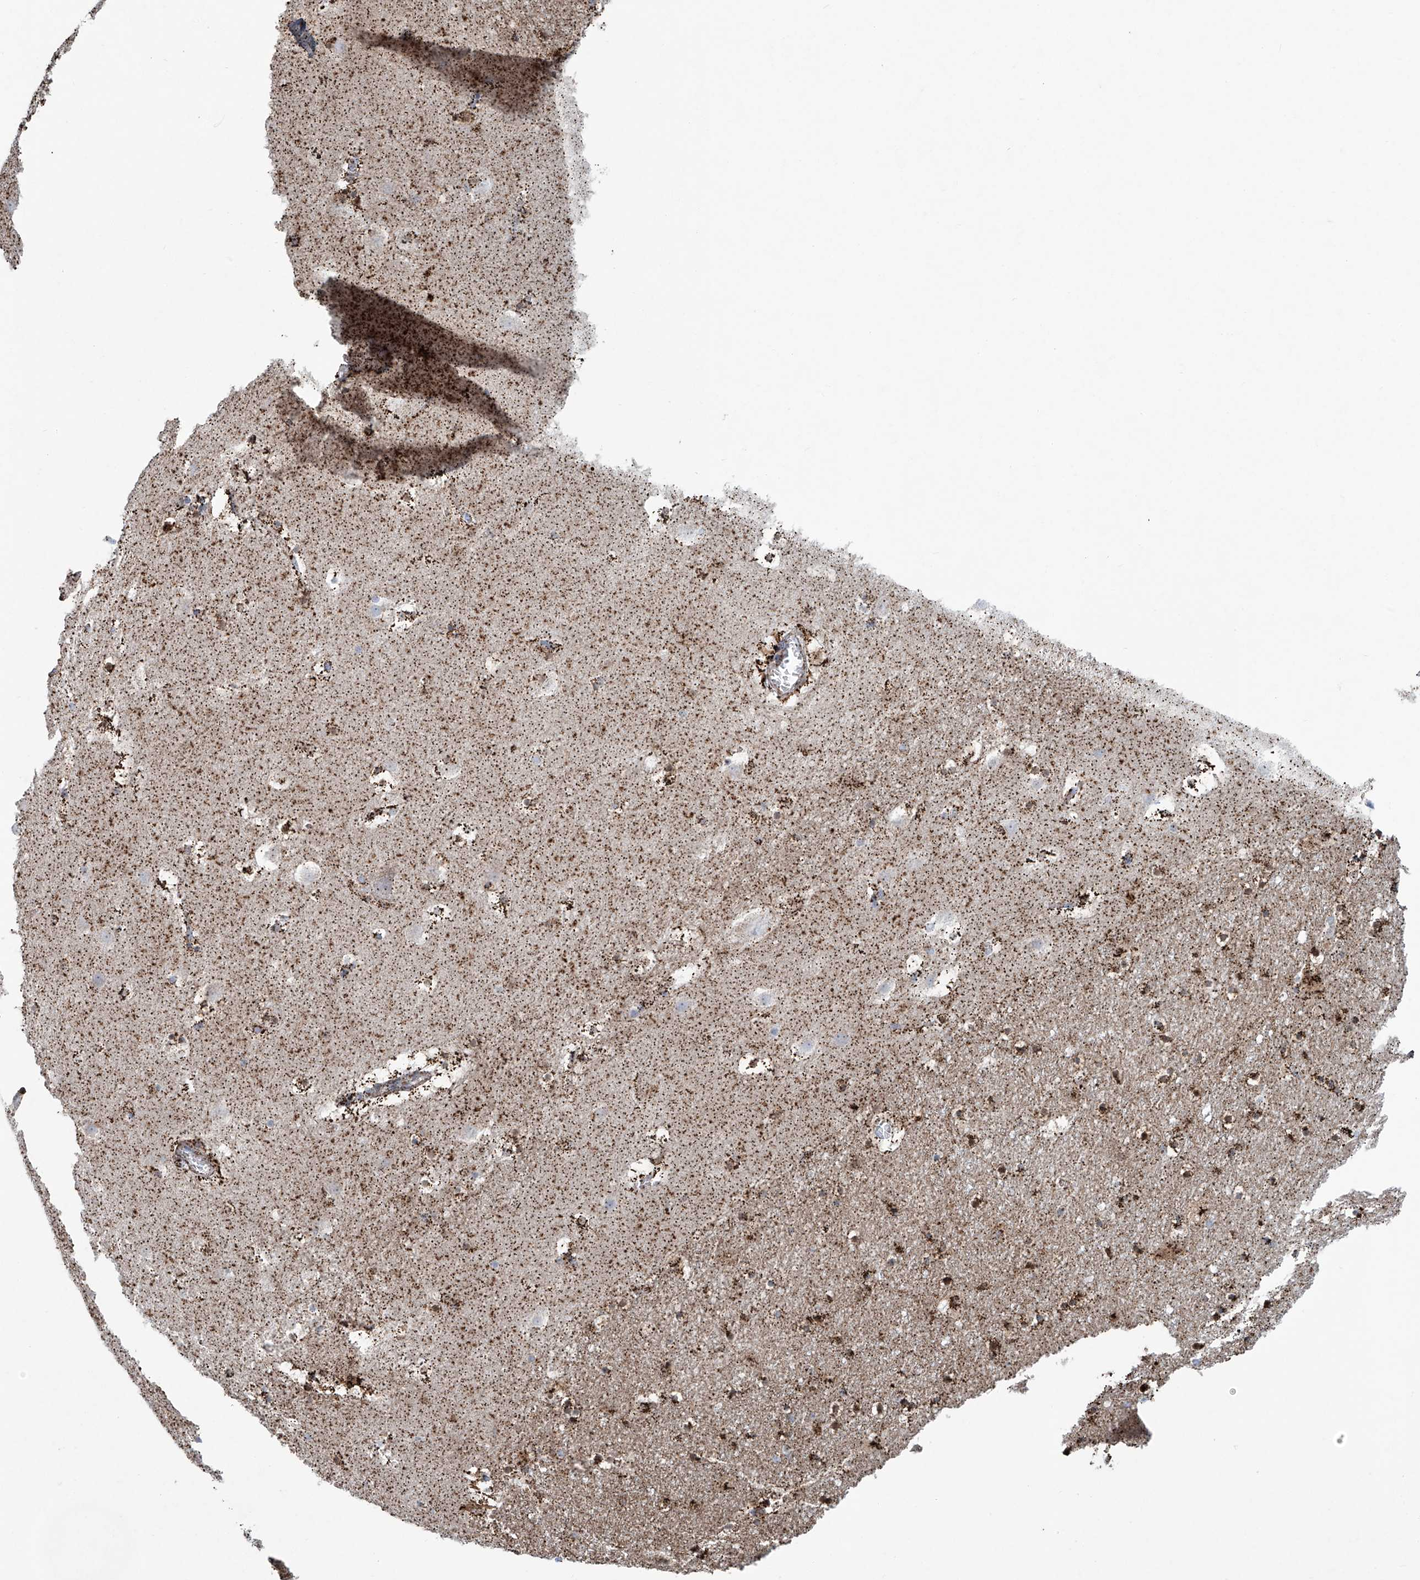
{"staining": {"intensity": "strong", "quantity": "25%-75%", "location": "cytoplasmic/membranous"}, "tissue": "caudate", "cell_type": "Glial cells", "image_type": "normal", "snomed": [{"axis": "morphology", "description": "Normal tissue, NOS"}, {"axis": "topography", "description": "Lateral ventricle wall"}], "caption": "Protein staining exhibits strong cytoplasmic/membranous positivity in about 25%-75% of glial cells in unremarkable caudate.", "gene": "ALDH6A1", "patient": {"sex": "male", "age": 45}}